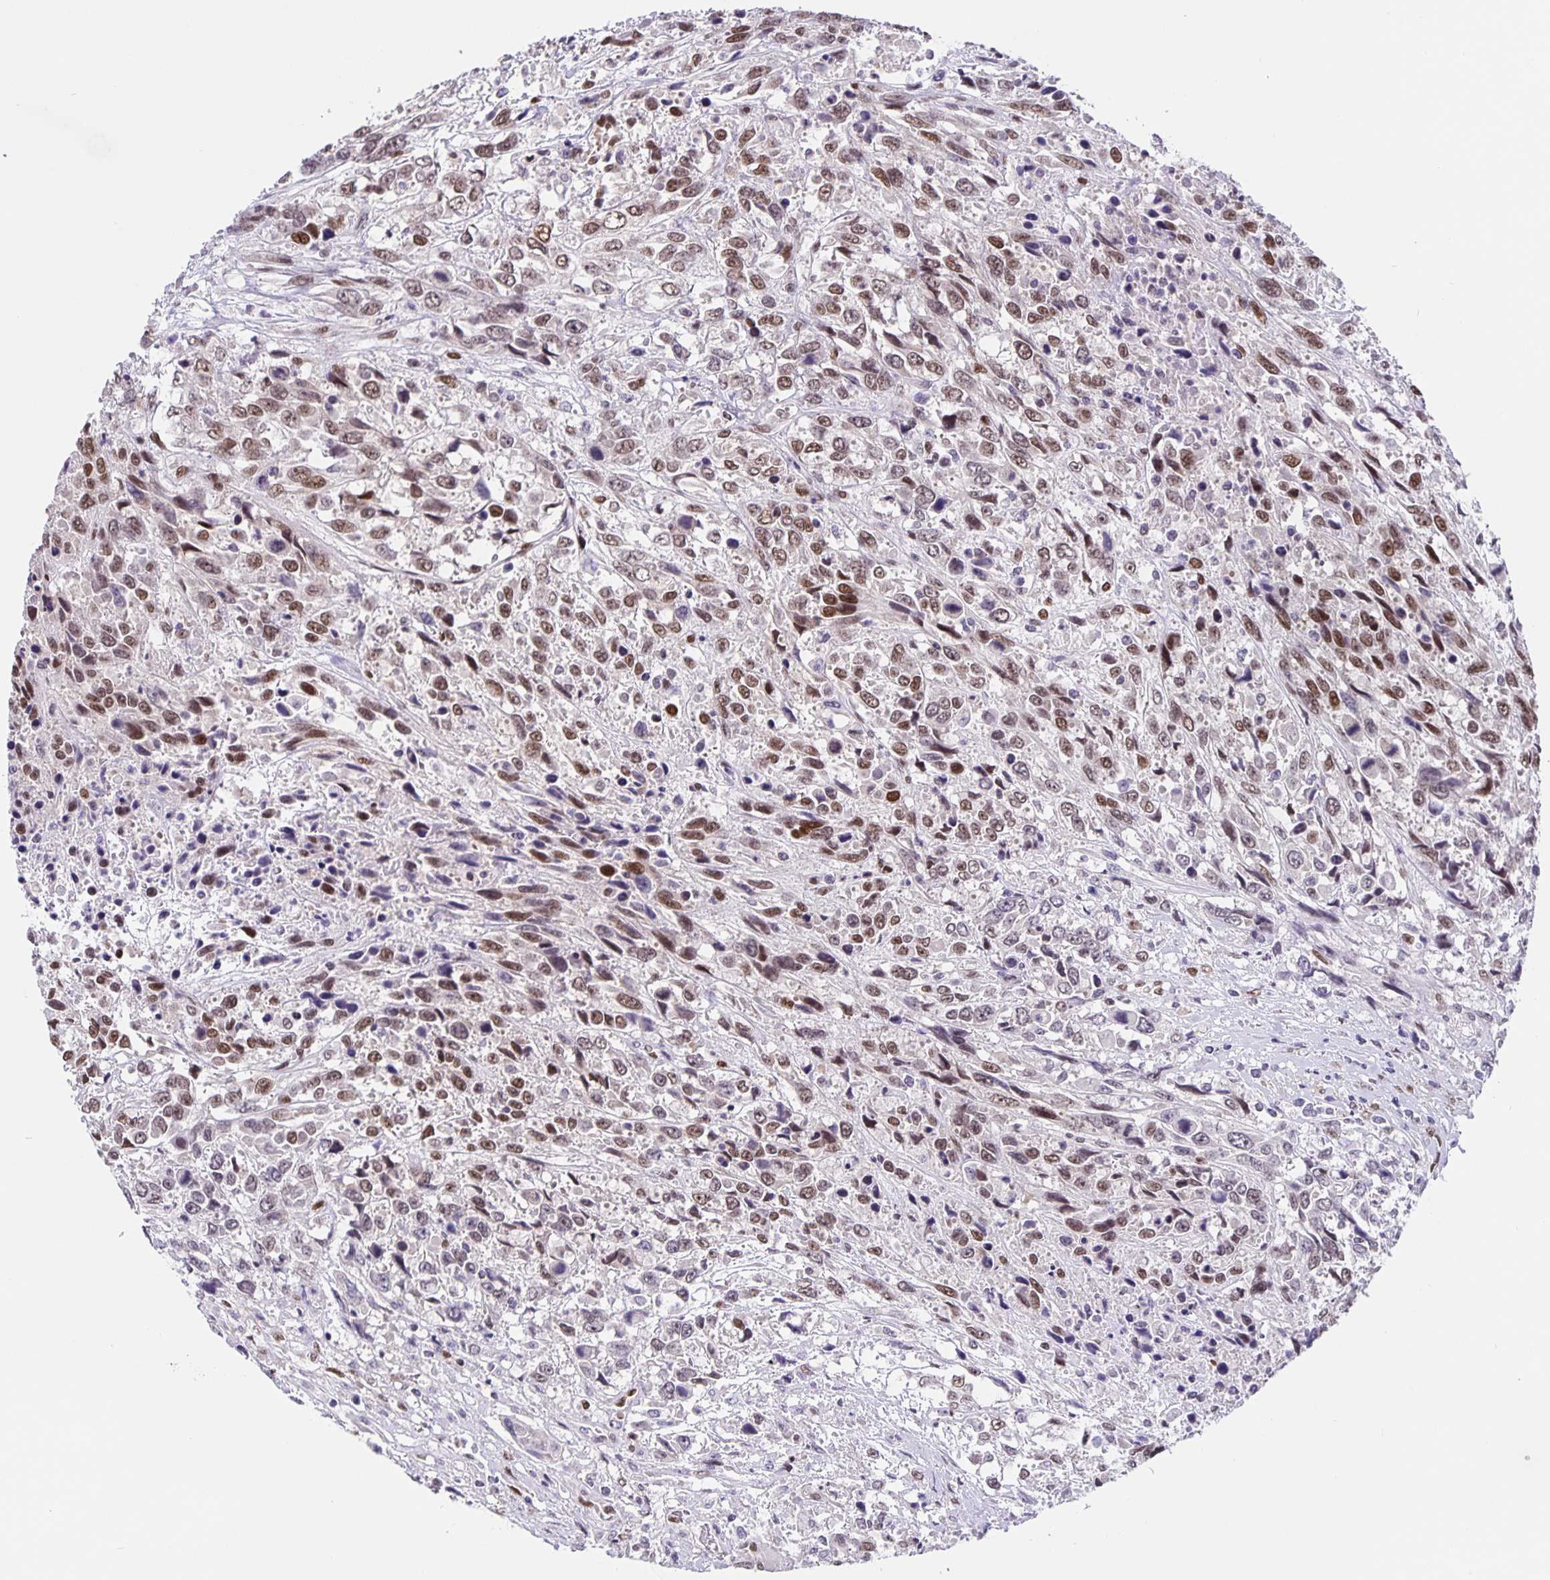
{"staining": {"intensity": "moderate", "quantity": "25%-75%", "location": "nuclear"}, "tissue": "urothelial cancer", "cell_type": "Tumor cells", "image_type": "cancer", "snomed": [{"axis": "morphology", "description": "Urothelial carcinoma, High grade"}, {"axis": "topography", "description": "Urinary bladder"}], "caption": "A high-resolution histopathology image shows immunohistochemistry staining of urothelial cancer, which reveals moderate nuclear positivity in about 25%-75% of tumor cells.", "gene": "FOSL2", "patient": {"sex": "female", "age": 70}}